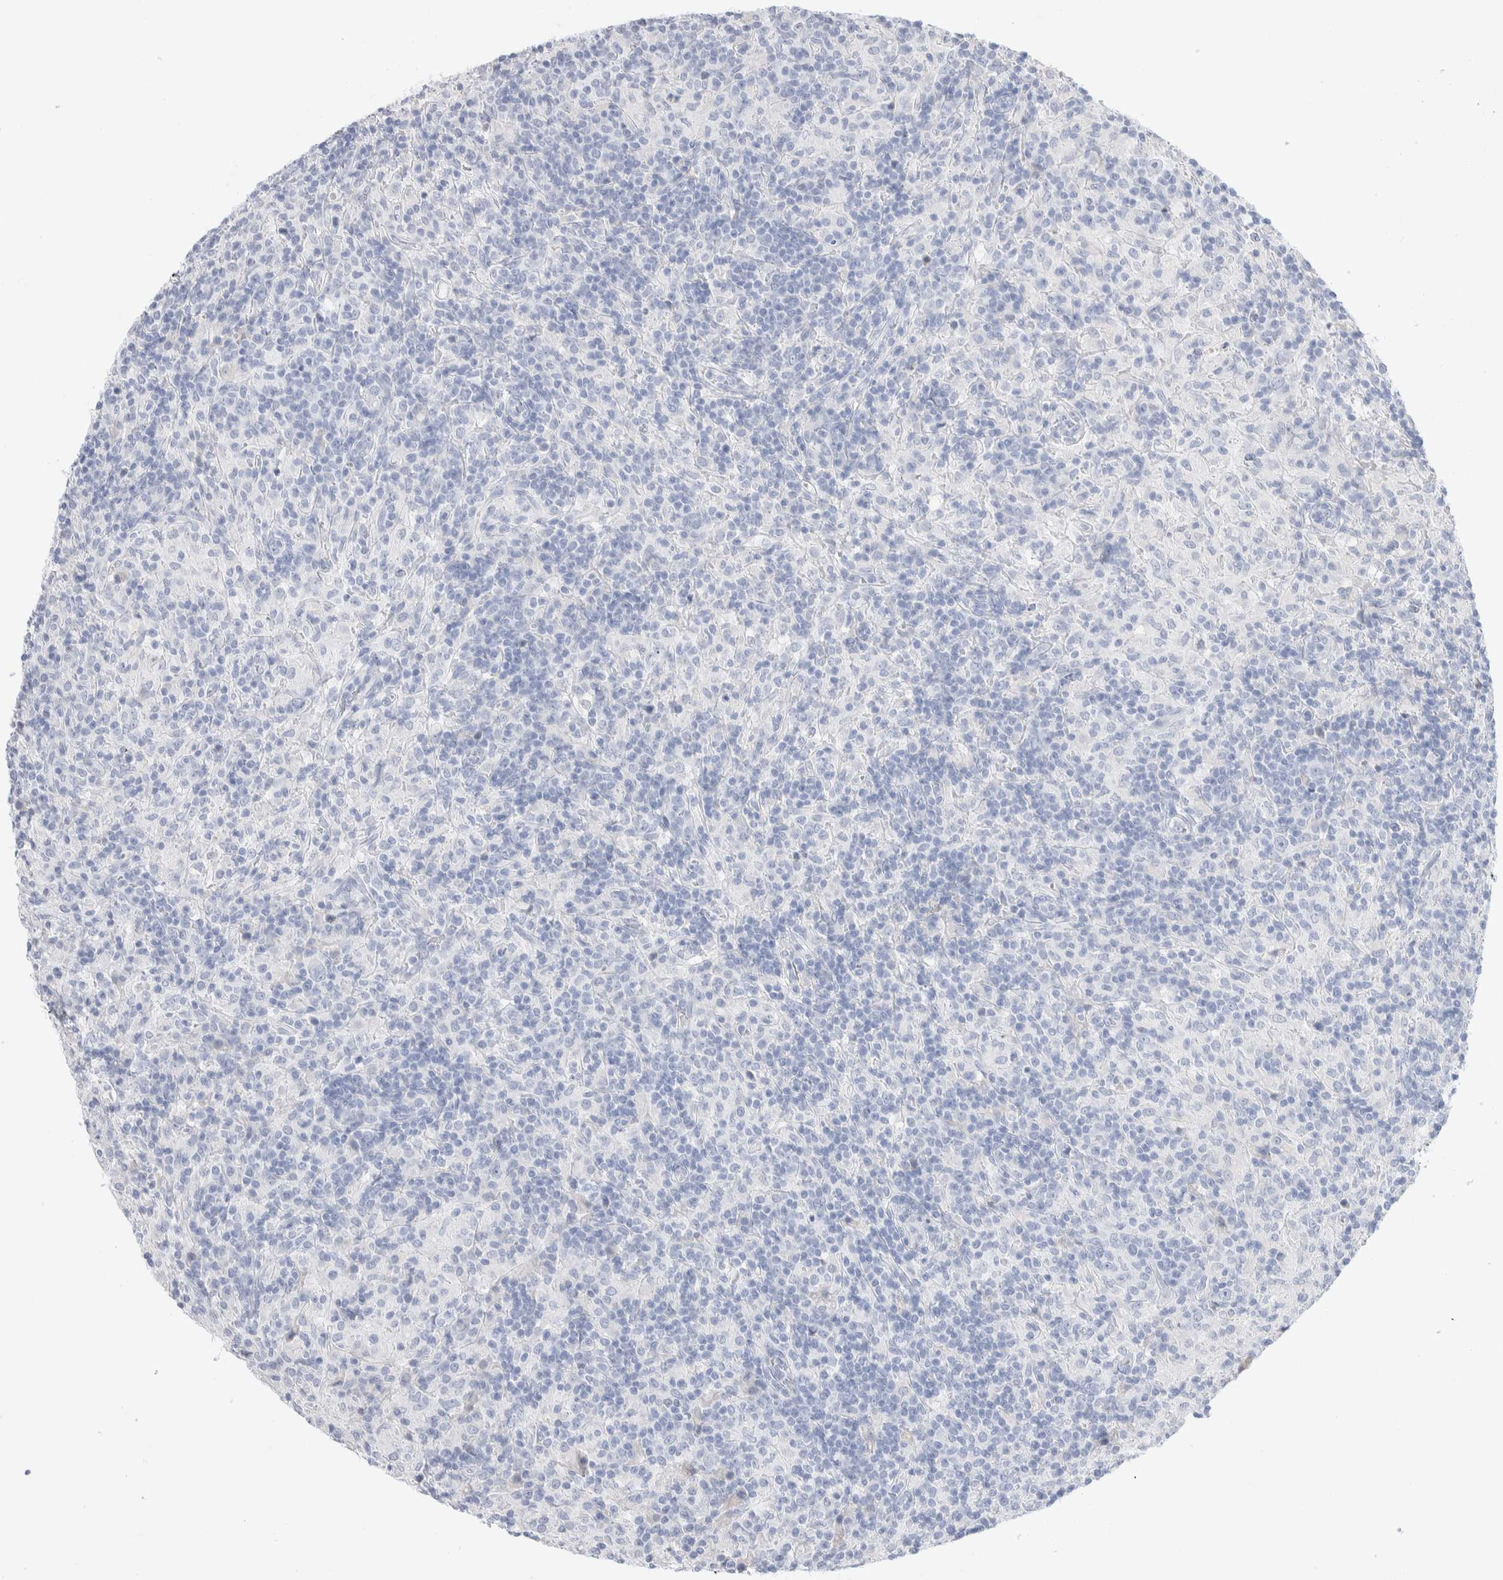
{"staining": {"intensity": "negative", "quantity": "none", "location": "none"}, "tissue": "lymphoma", "cell_type": "Tumor cells", "image_type": "cancer", "snomed": [{"axis": "morphology", "description": "Hodgkin's disease, NOS"}, {"axis": "topography", "description": "Lymph node"}], "caption": "Immunohistochemical staining of human Hodgkin's disease reveals no significant expression in tumor cells.", "gene": "GDA", "patient": {"sex": "male", "age": 70}}